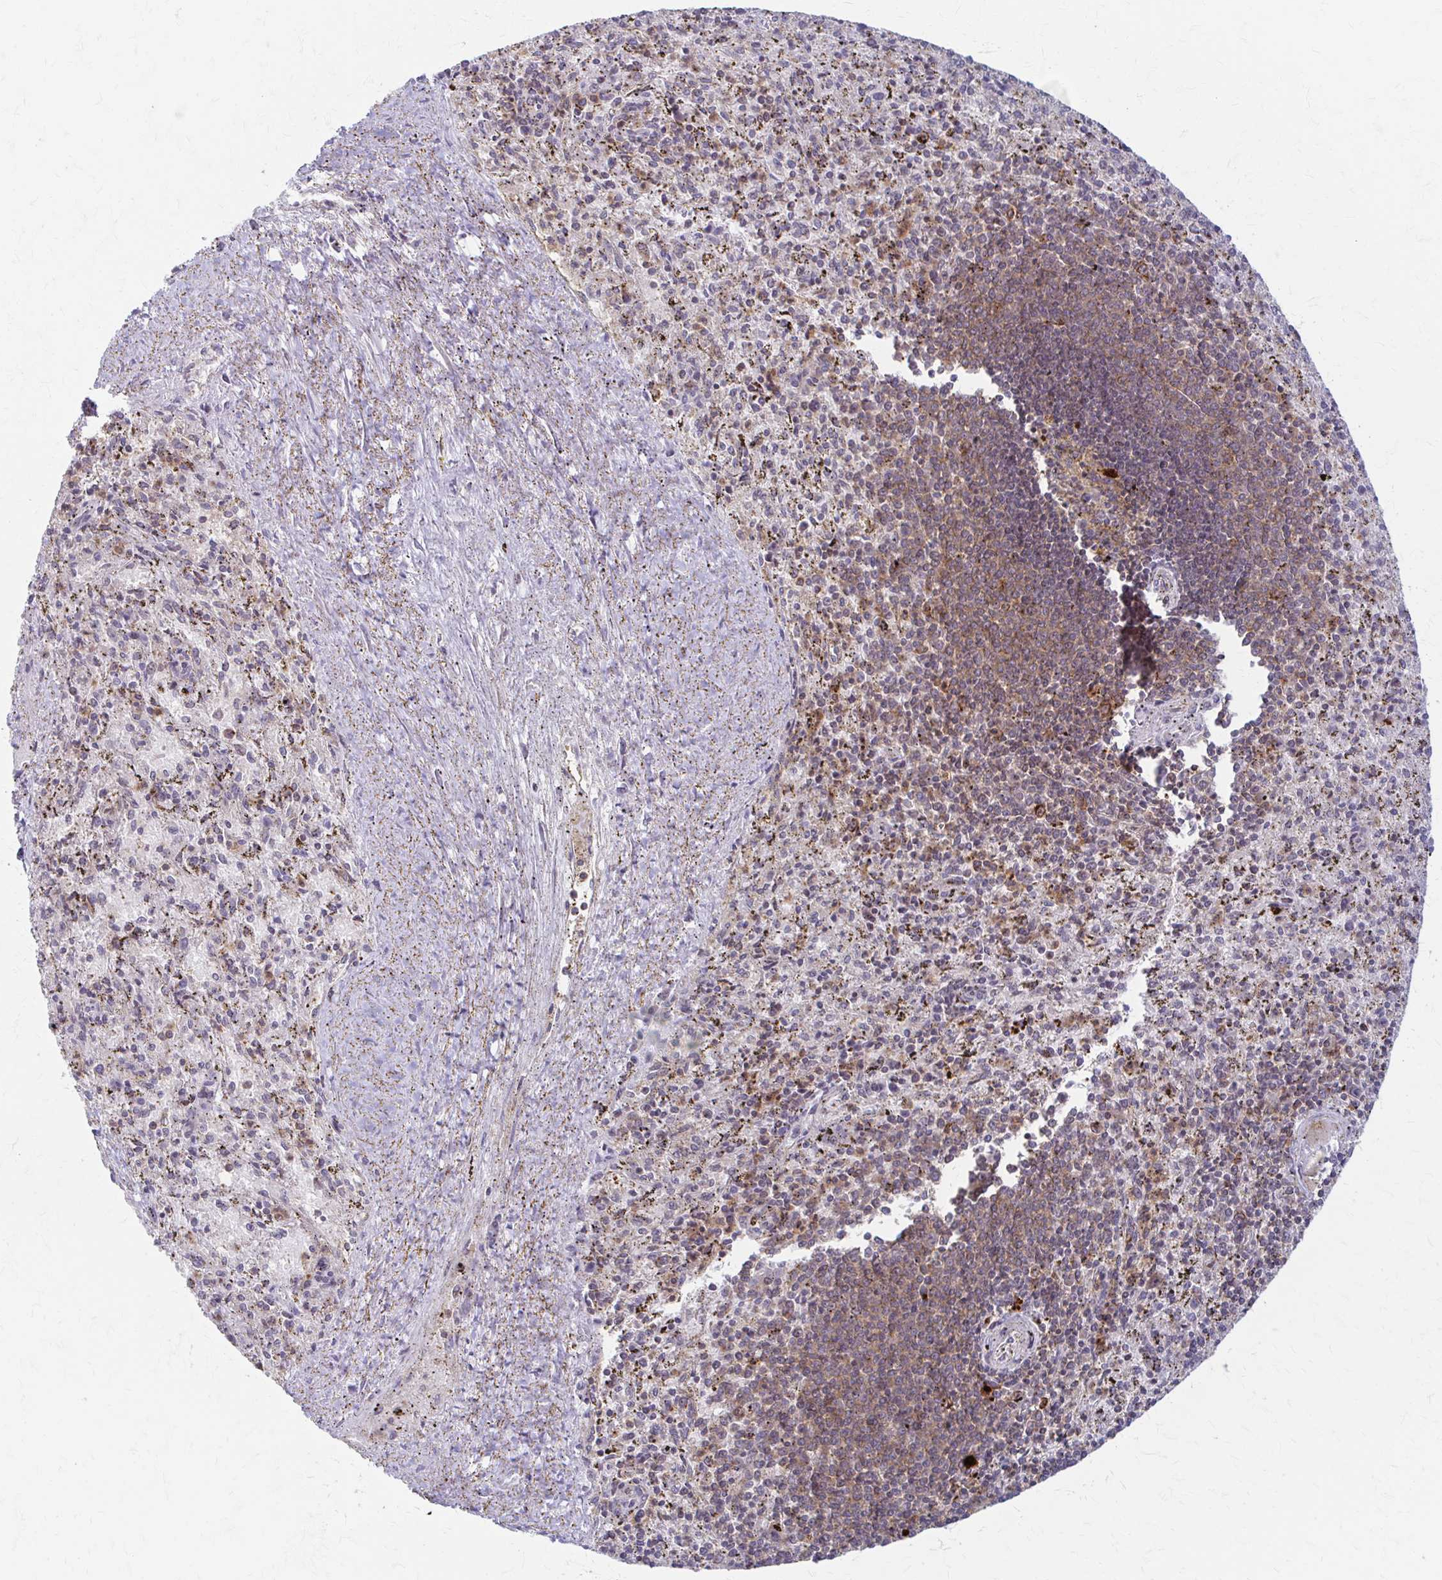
{"staining": {"intensity": "weak", "quantity": "25%-75%", "location": "cytoplasmic/membranous"}, "tissue": "spleen", "cell_type": "Cells in red pulp", "image_type": "normal", "snomed": [{"axis": "morphology", "description": "Normal tissue, NOS"}, {"axis": "topography", "description": "Spleen"}], "caption": "IHC (DAB (3,3'-diaminobenzidine)) staining of benign human spleen shows weak cytoplasmic/membranous protein positivity in approximately 25%-75% of cells in red pulp. (DAB (3,3'-diaminobenzidine) IHC with brightfield microscopy, high magnification).", "gene": "ARHGAP35", "patient": {"sex": "male", "age": 57}}